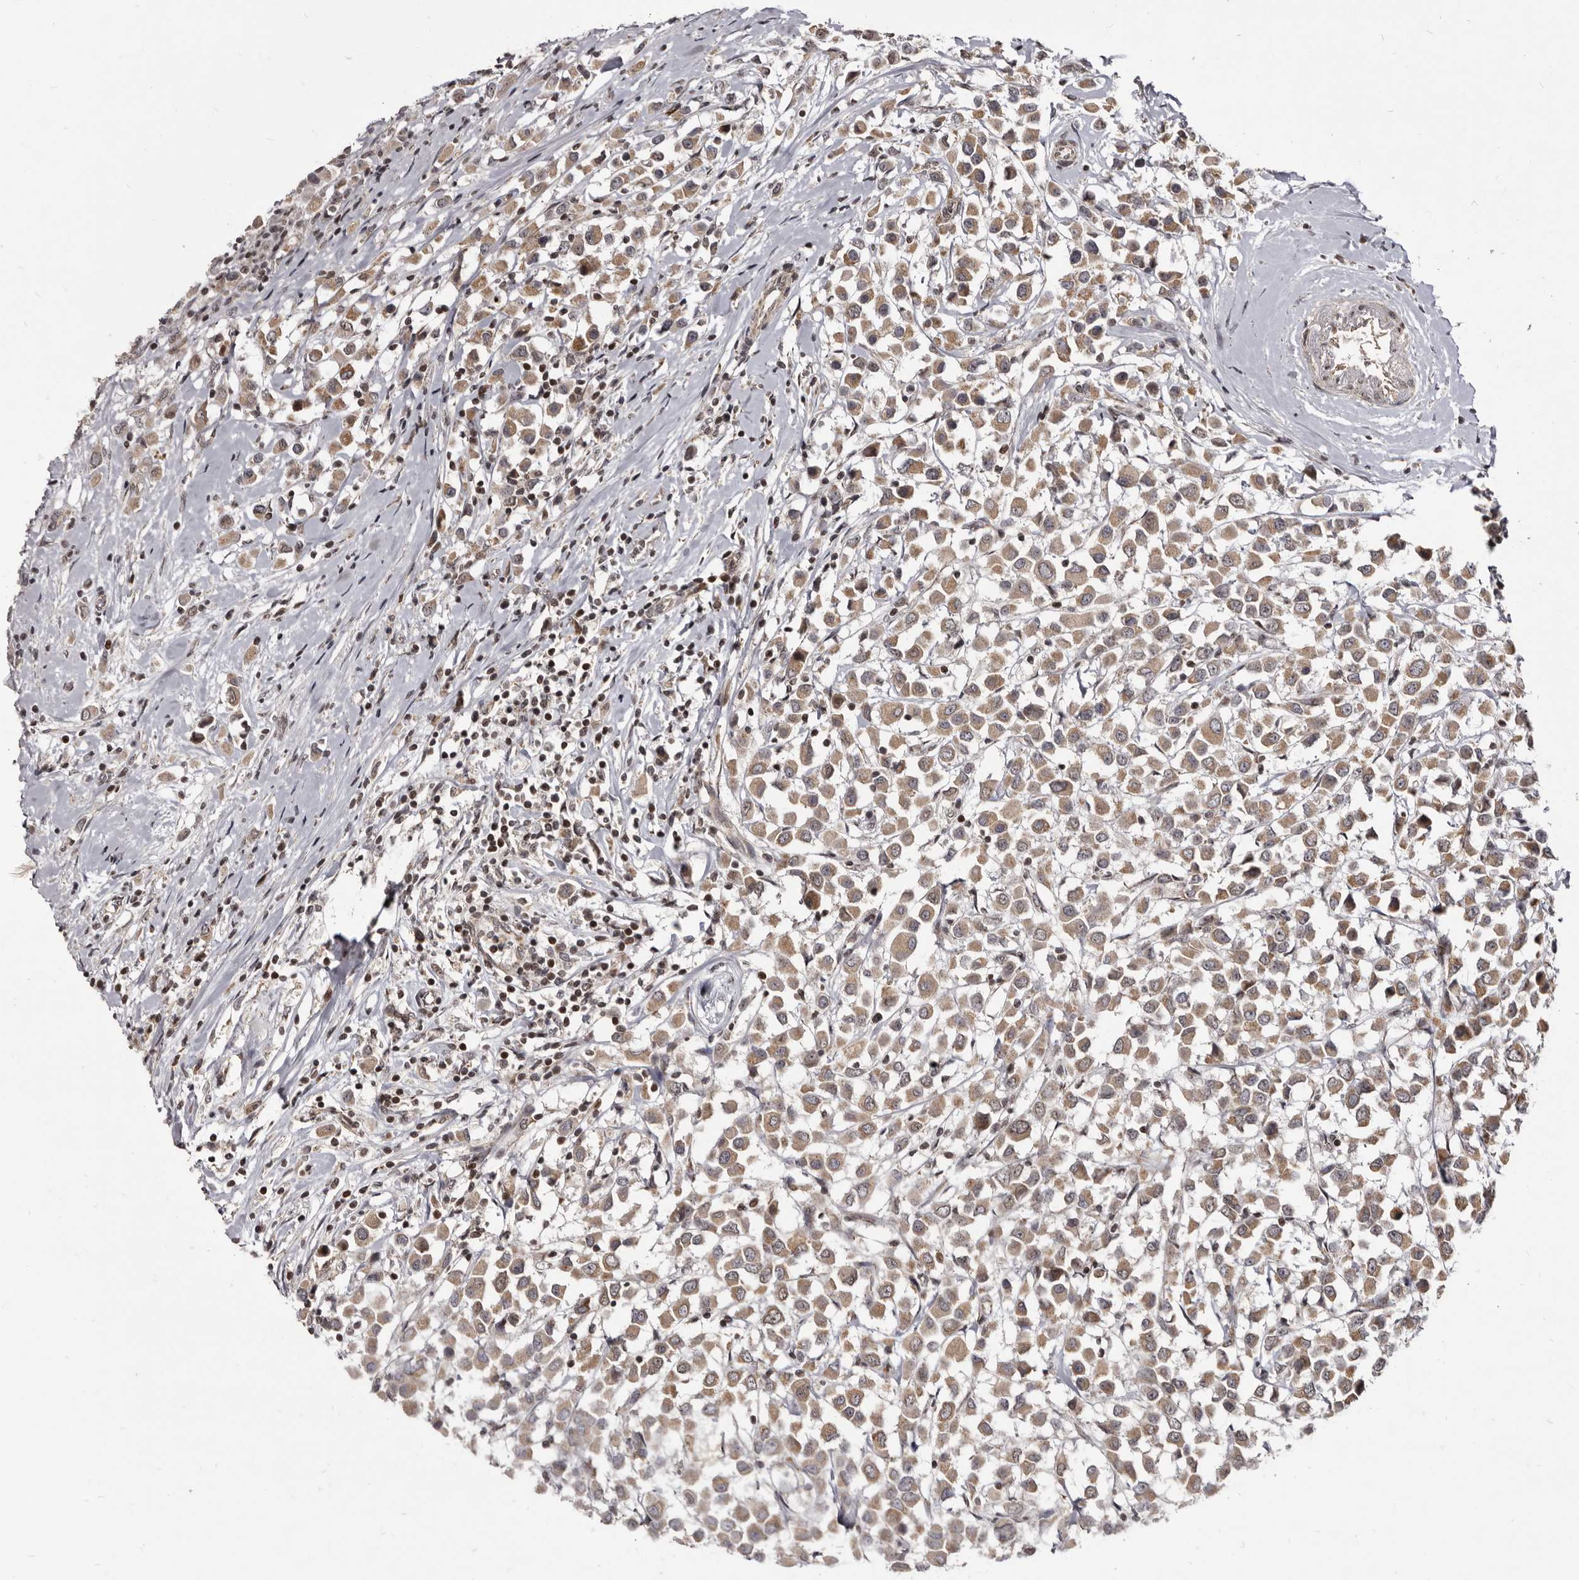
{"staining": {"intensity": "moderate", "quantity": ">75%", "location": "cytoplasmic/membranous"}, "tissue": "breast cancer", "cell_type": "Tumor cells", "image_type": "cancer", "snomed": [{"axis": "morphology", "description": "Duct carcinoma"}, {"axis": "topography", "description": "Breast"}], "caption": "An image showing moderate cytoplasmic/membranous positivity in about >75% of tumor cells in intraductal carcinoma (breast), as visualized by brown immunohistochemical staining.", "gene": "THUMPD1", "patient": {"sex": "female", "age": 61}}